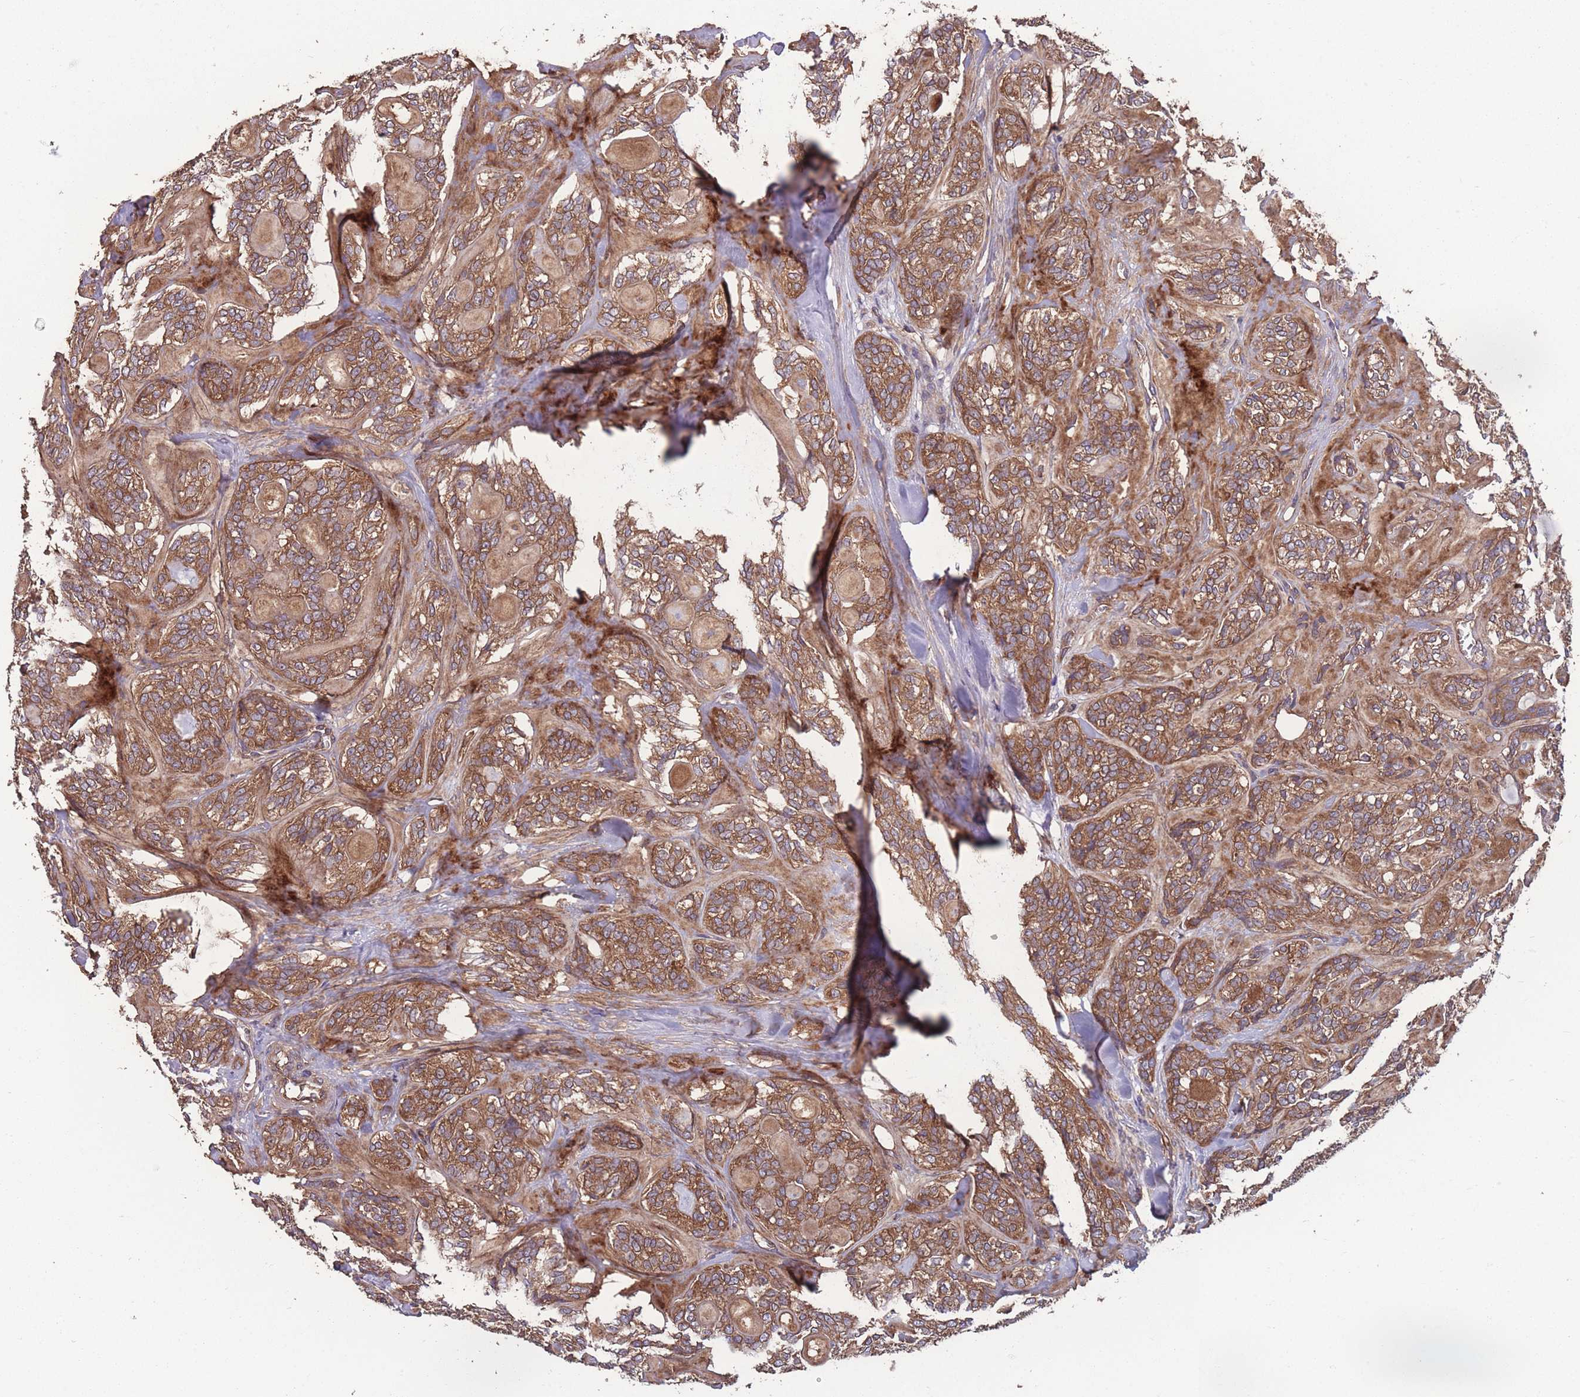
{"staining": {"intensity": "moderate", "quantity": ">75%", "location": "cytoplasmic/membranous"}, "tissue": "head and neck cancer", "cell_type": "Tumor cells", "image_type": "cancer", "snomed": [{"axis": "morphology", "description": "Adenocarcinoma, NOS"}, {"axis": "topography", "description": "Head-Neck"}], "caption": "Head and neck cancer (adenocarcinoma) stained with a brown dye shows moderate cytoplasmic/membranous positive positivity in about >75% of tumor cells.", "gene": "ZPR1", "patient": {"sex": "male", "age": 66}}